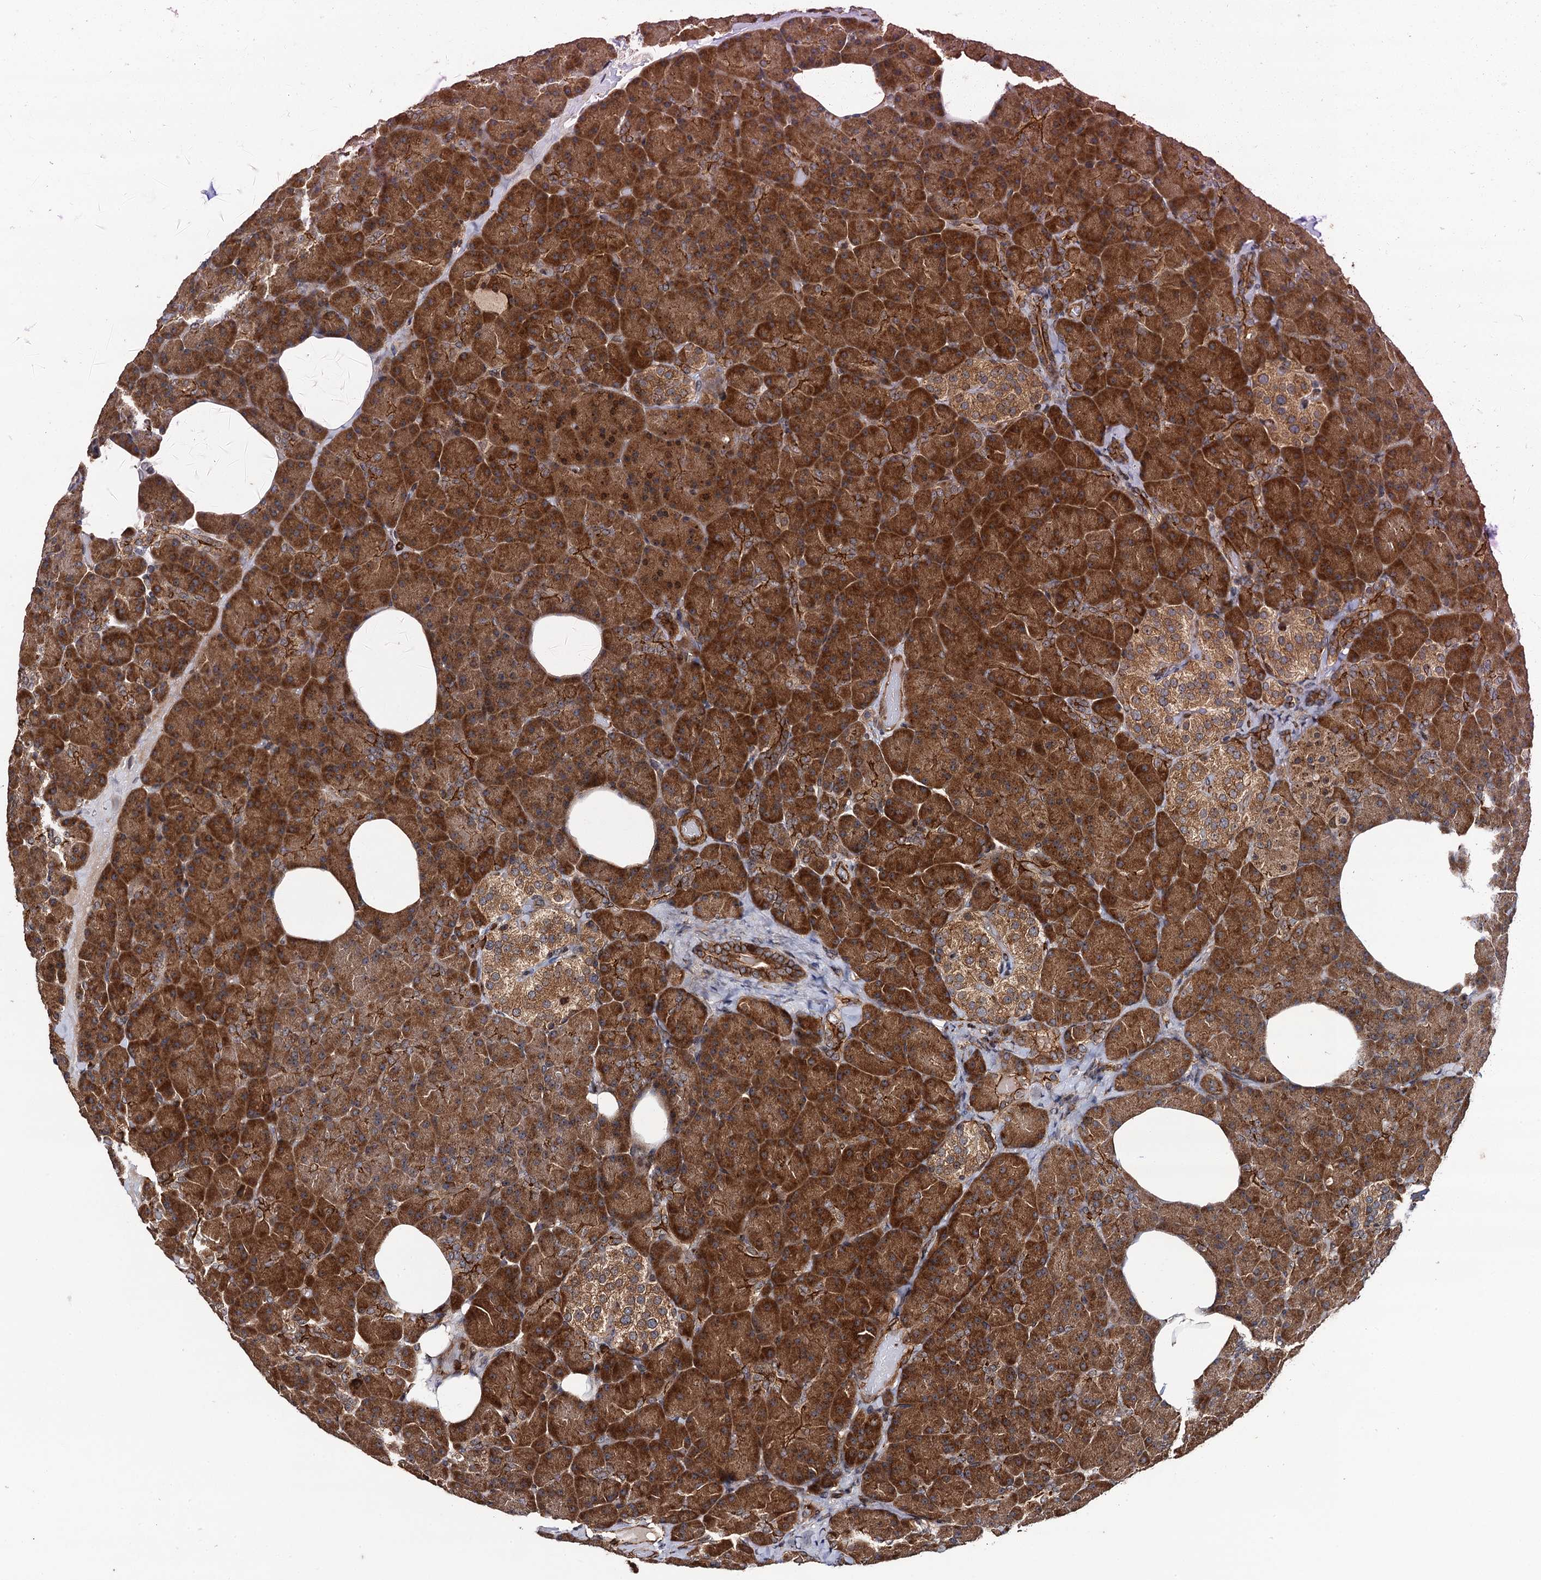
{"staining": {"intensity": "strong", "quantity": ">75%", "location": "cytoplasmic/membranous"}, "tissue": "pancreas", "cell_type": "Exocrine glandular cells", "image_type": "normal", "snomed": [{"axis": "morphology", "description": "Normal tissue, NOS"}, {"axis": "morphology", "description": "Carcinoid, malignant, NOS"}, {"axis": "topography", "description": "Pancreas"}], "caption": "This histopathology image shows unremarkable pancreas stained with immunohistochemistry to label a protein in brown. The cytoplasmic/membranous of exocrine glandular cells show strong positivity for the protein. Nuclei are counter-stained blue.", "gene": "BORA", "patient": {"sex": "female", "age": 35}}